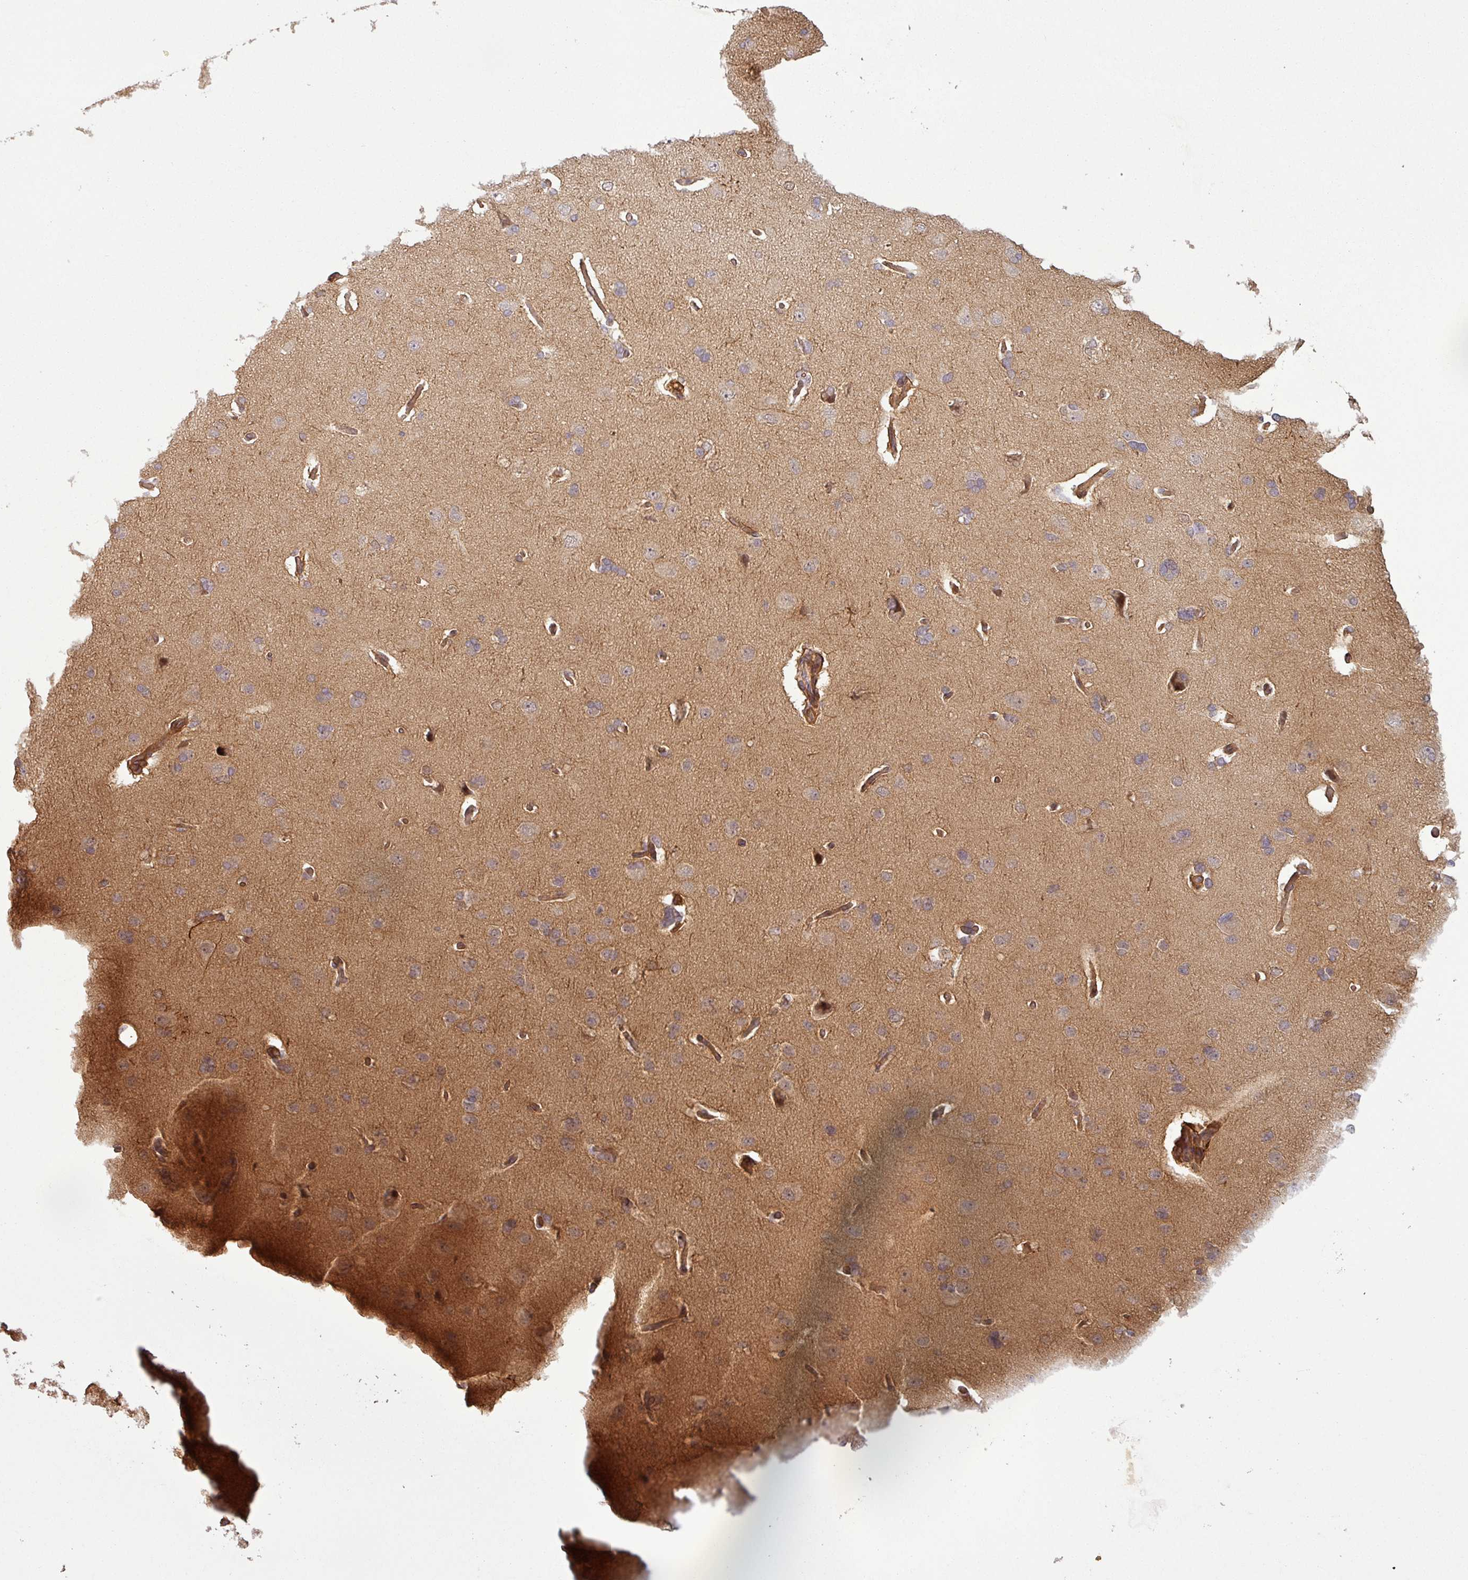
{"staining": {"intensity": "moderate", "quantity": ">75%", "location": "cytoplasmic/membranous"}, "tissue": "cerebral cortex", "cell_type": "Endothelial cells", "image_type": "normal", "snomed": [{"axis": "morphology", "description": "Normal tissue, NOS"}, {"axis": "topography", "description": "Cerebral cortex"}], "caption": "Immunohistochemical staining of normal cerebral cortex displays >75% levels of moderate cytoplasmic/membranous protein positivity in about >75% of endothelial cells.", "gene": "MAP3K6", "patient": {"sex": "male", "age": 62}}